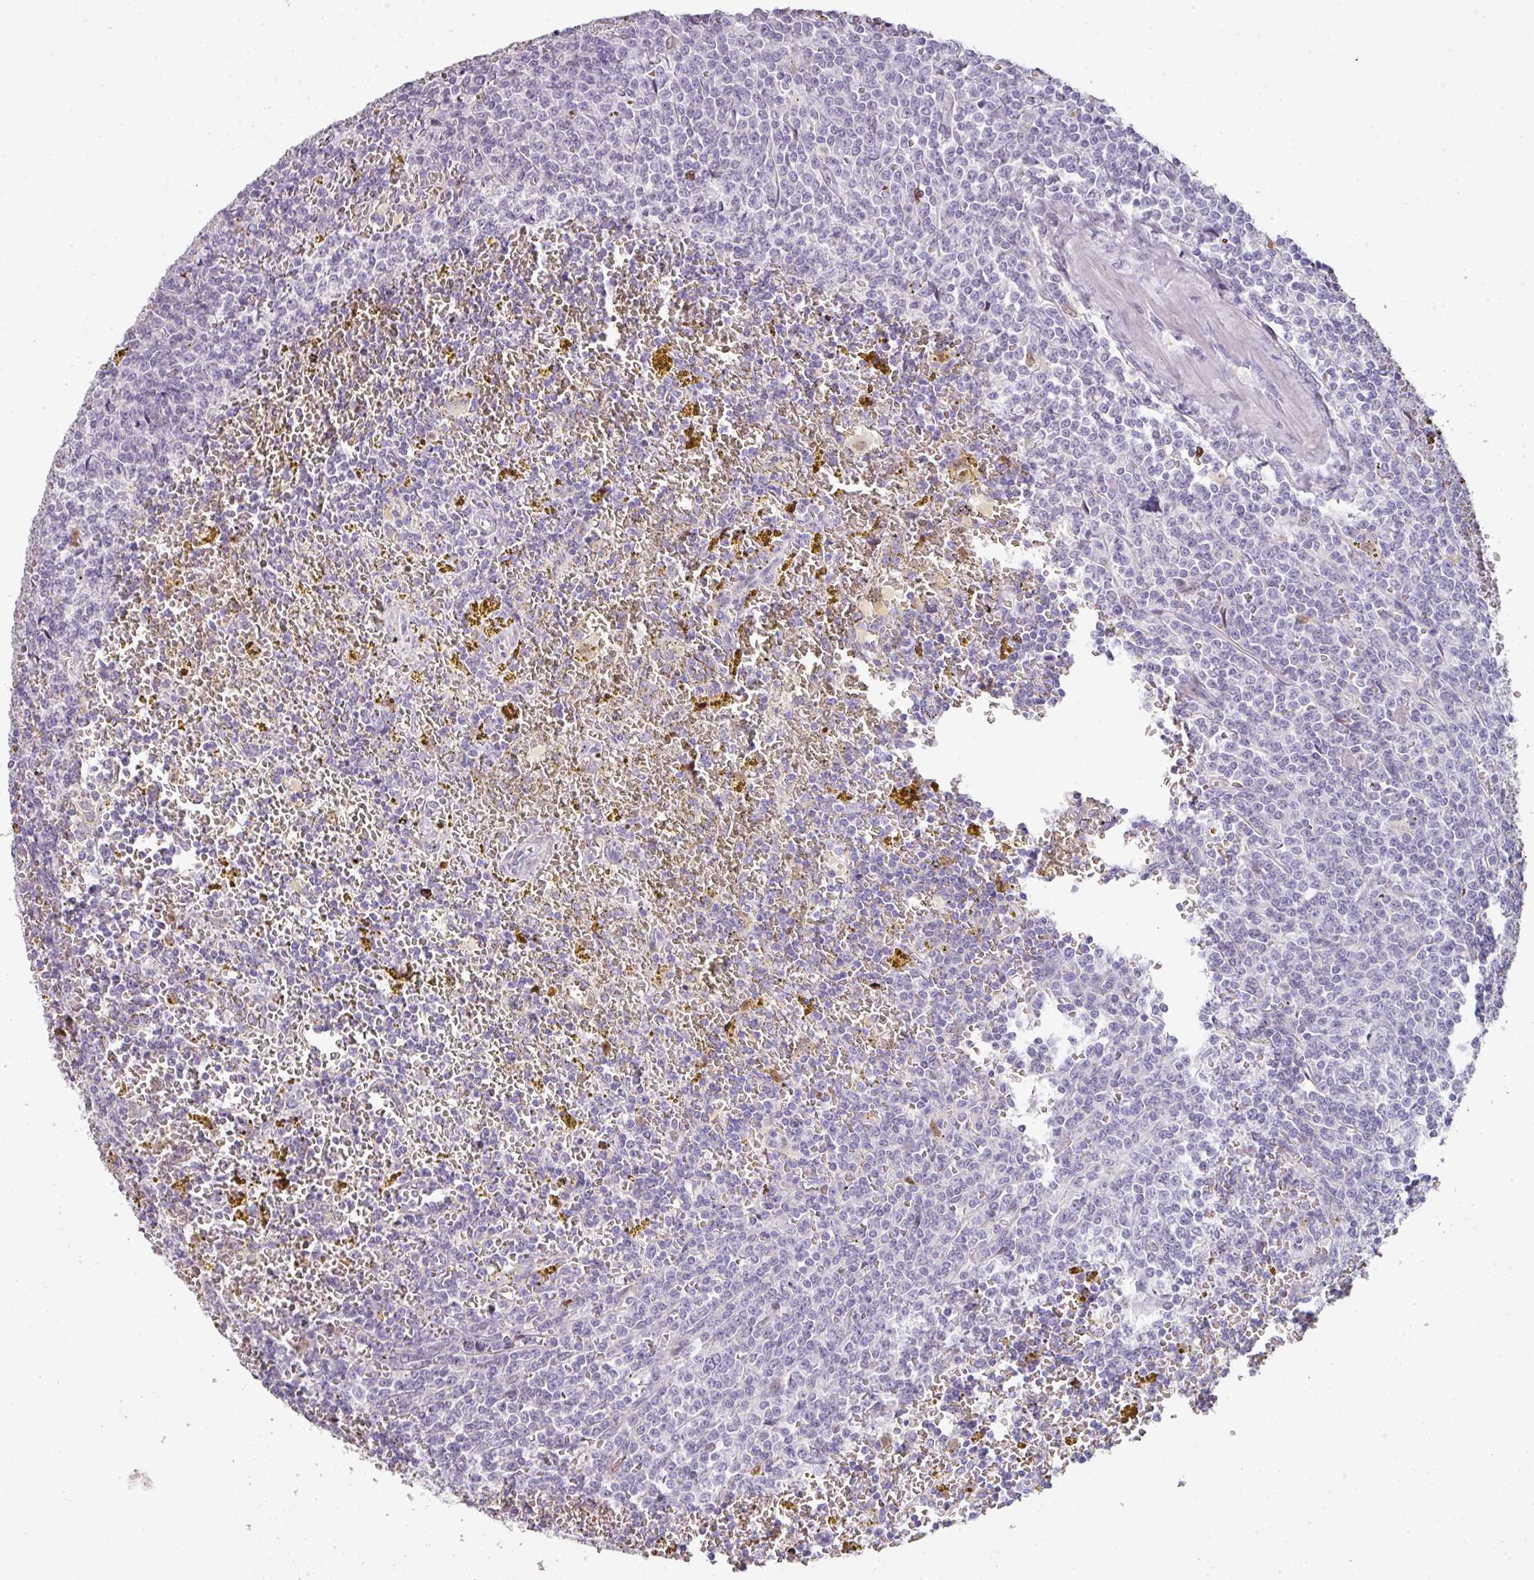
{"staining": {"intensity": "negative", "quantity": "none", "location": "none"}, "tissue": "lymphoma", "cell_type": "Tumor cells", "image_type": "cancer", "snomed": [{"axis": "morphology", "description": "Malignant lymphoma, non-Hodgkin's type, Low grade"}, {"axis": "topography", "description": "Spleen"}, {"axis": "topography", "description": "Lymph node"}], "caption": "Lymphoma was stained to show a protein in brown. There is no significant expression in tumor cells.", "gene": "GTF2H3", "patient": {"sex": "female", "age": 66}}